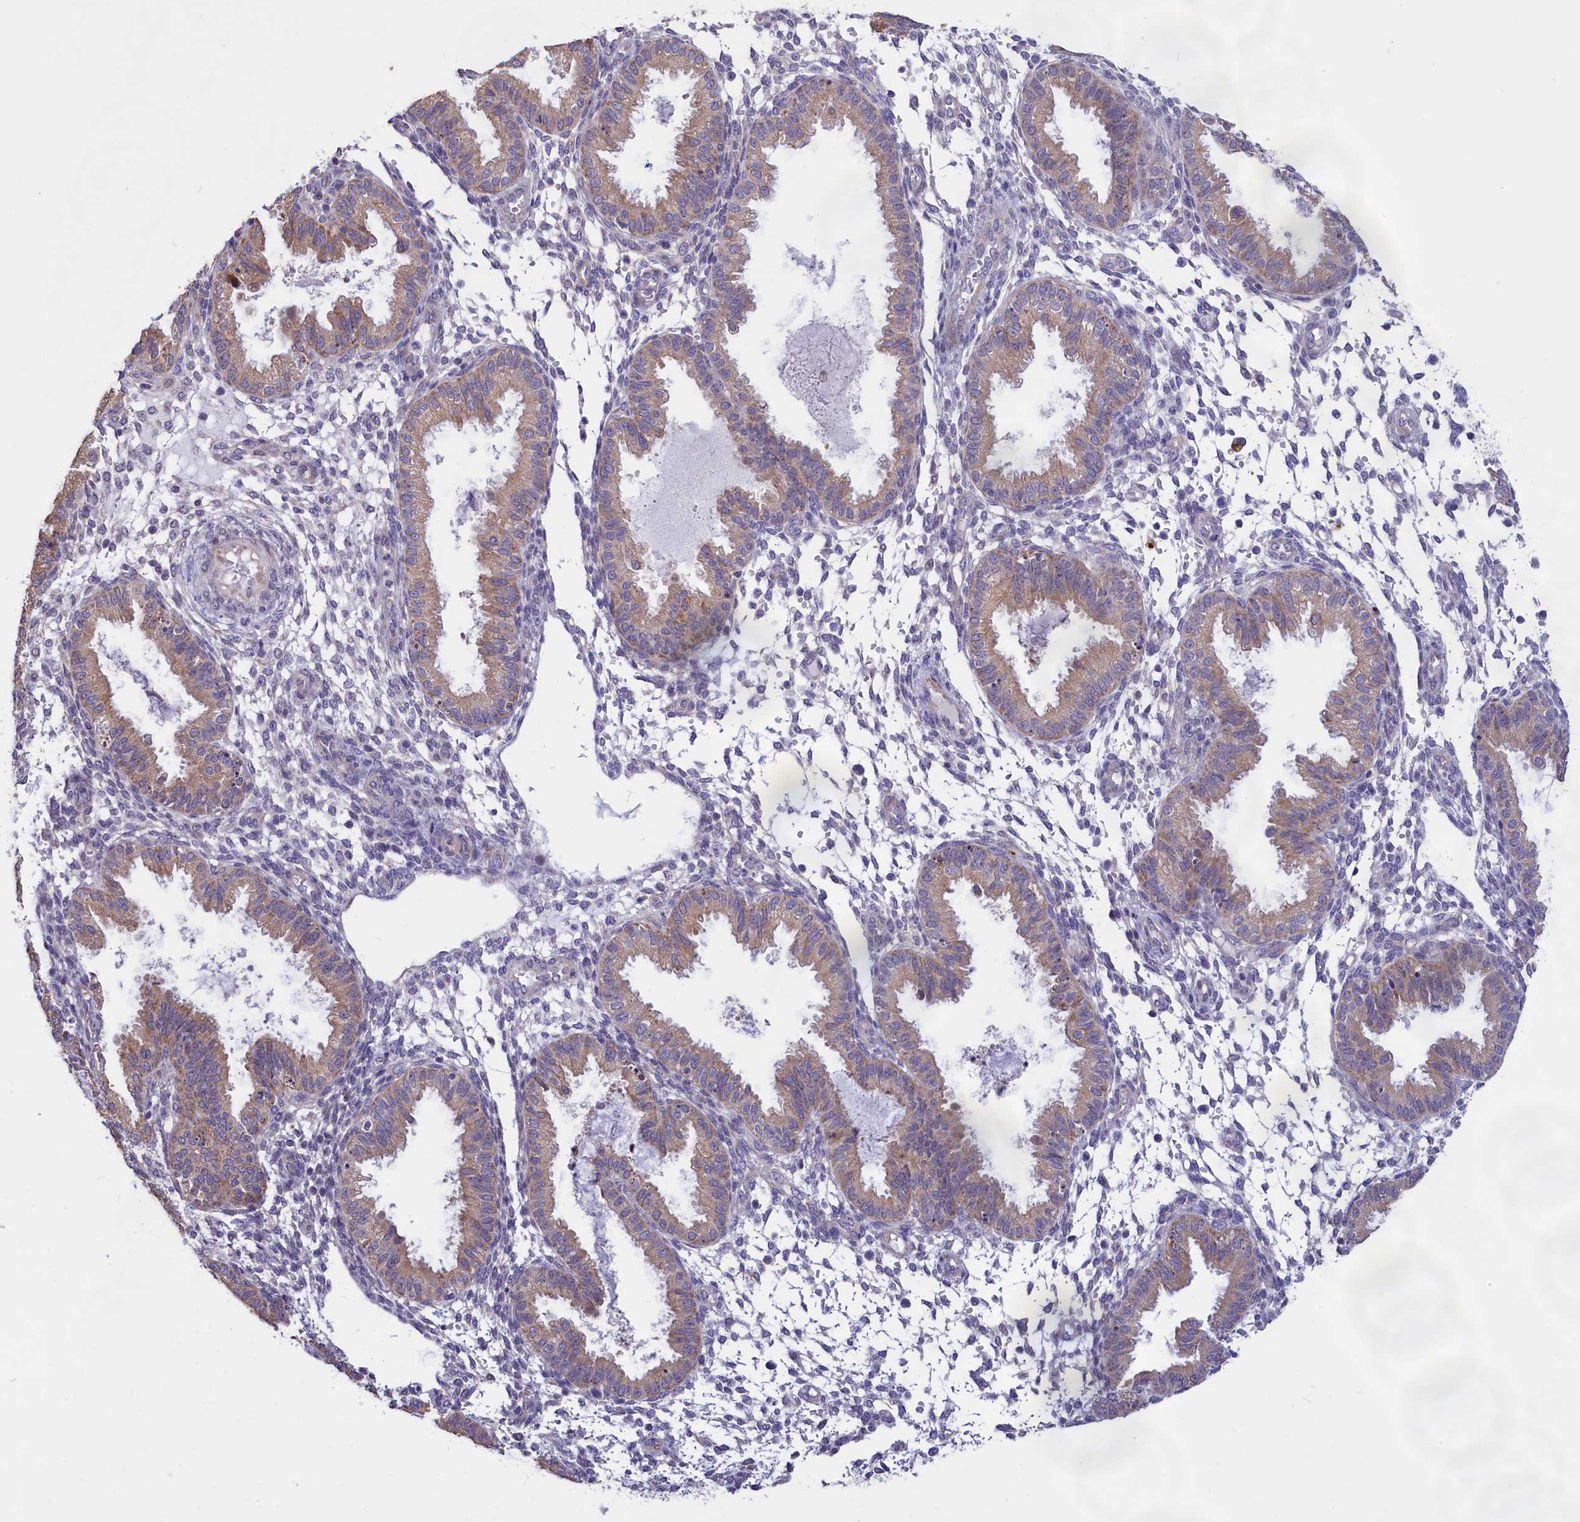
{"staining": {"intensity": "negative", "quantity": "none", "location": "none"}, "tissue": "endometrium", "cell_type": "Cells in endometrial stroma", "image_type": "normal", "snomed": [{"axis": "morphology", "description": "Normal tissue, NOS"}, {"axis": "topography", "description": "Endometrium"}], "caption": "Human endometrium stained for a protein using immunohistochemistry demonstrates no expression in cells in endometrial stroma.", "gene": "CYP2U1", "patient": {"sex": "female", "age": 33}}